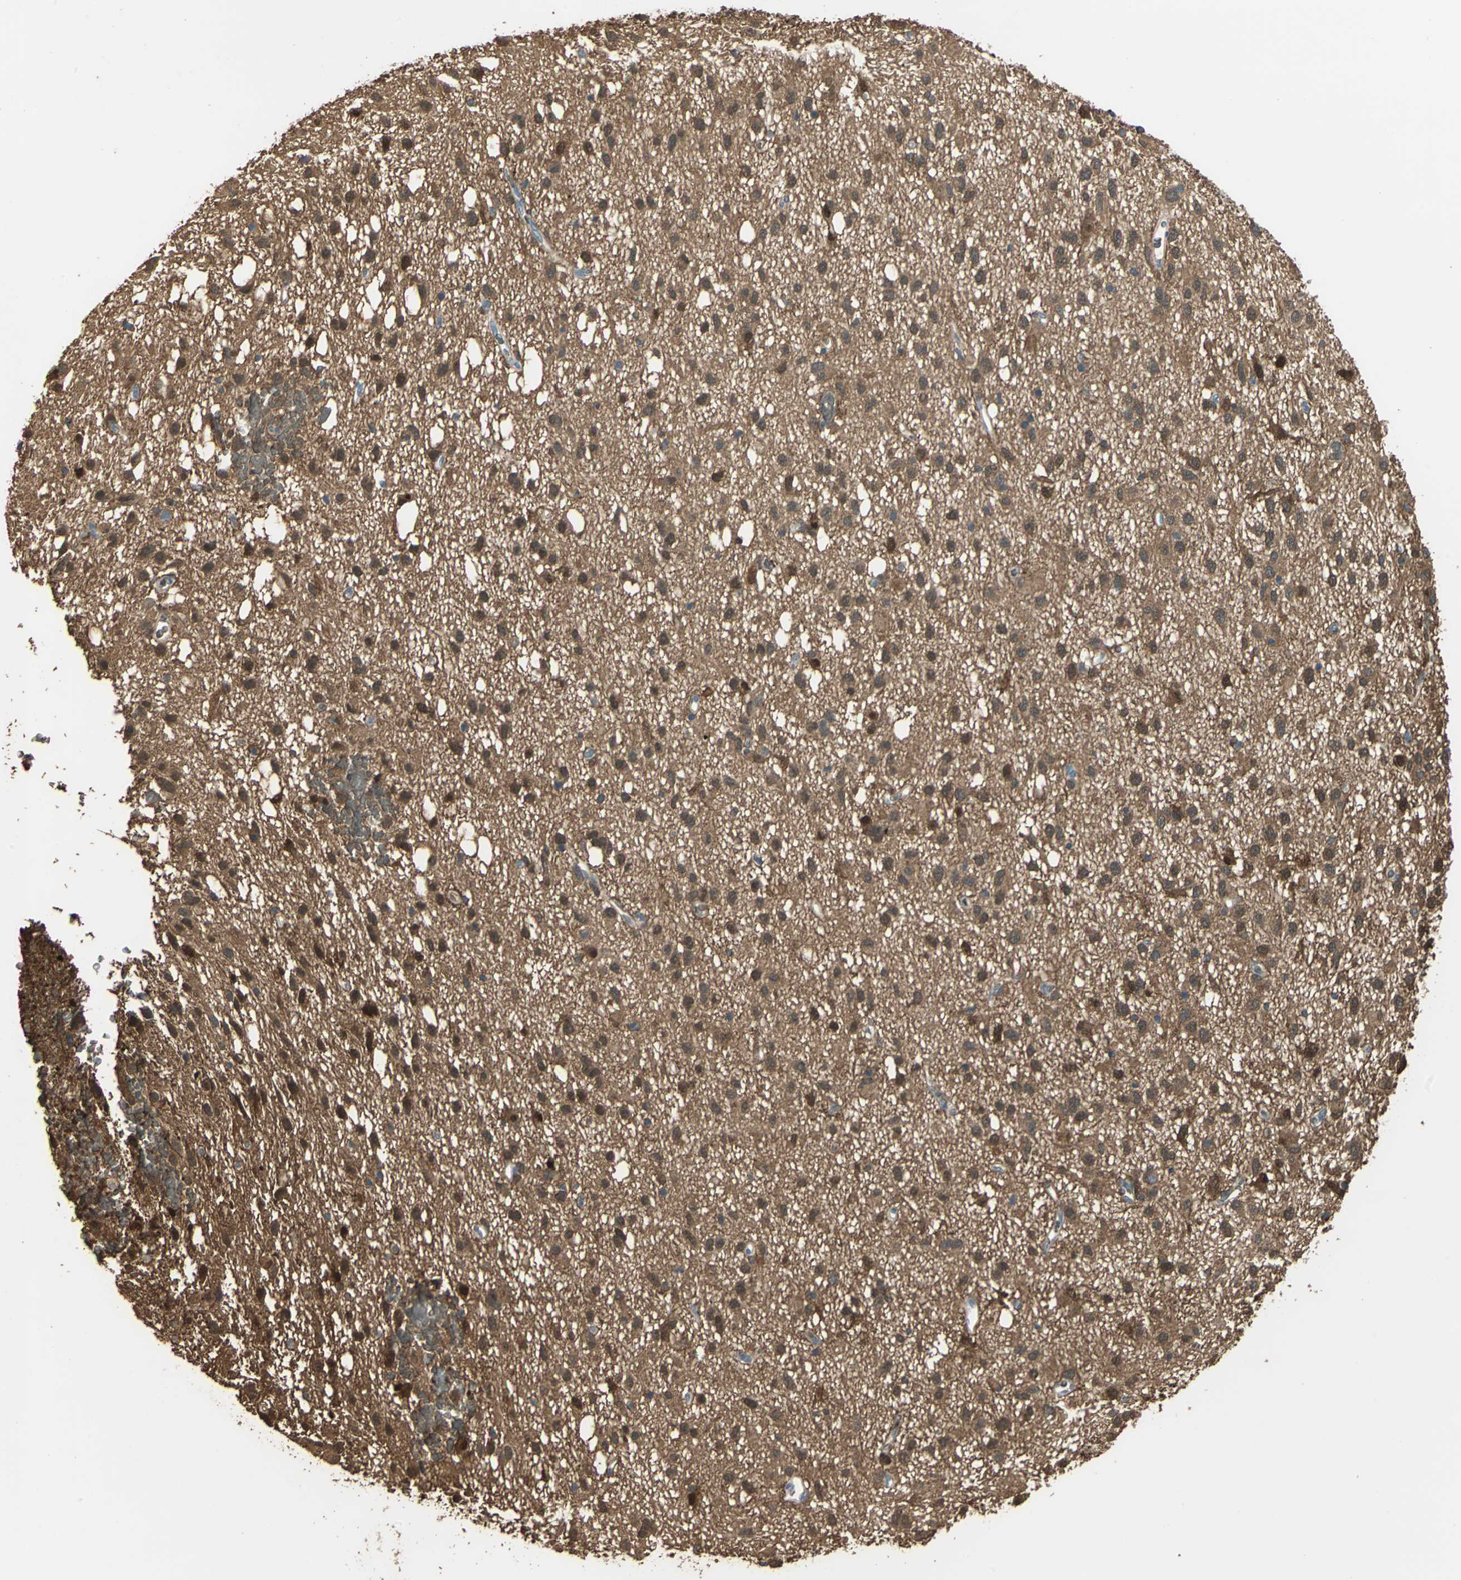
{"staining": {"intensity": "strong", "quantity": ">75%", "location": "cytoplasmic/membranous,nuclear"}, "tissue": "glioma", "cell_type": "Tumor cells", "image_type": "cancer", "snomed": [{"axis": "morphology", "description": "Glioma, malignant, Low grade"}, {"axis": "topography", "description": "Brain"}], "caption": "About >75% of tumor cells in malignant glioma (low-grade) display strong cytoplasmic/membranous and nuclear protein positivity as visualized by brown immunohistochemical staining.", "gene": "DDAH1", "patient": {"sex": "male", "age": 77}}